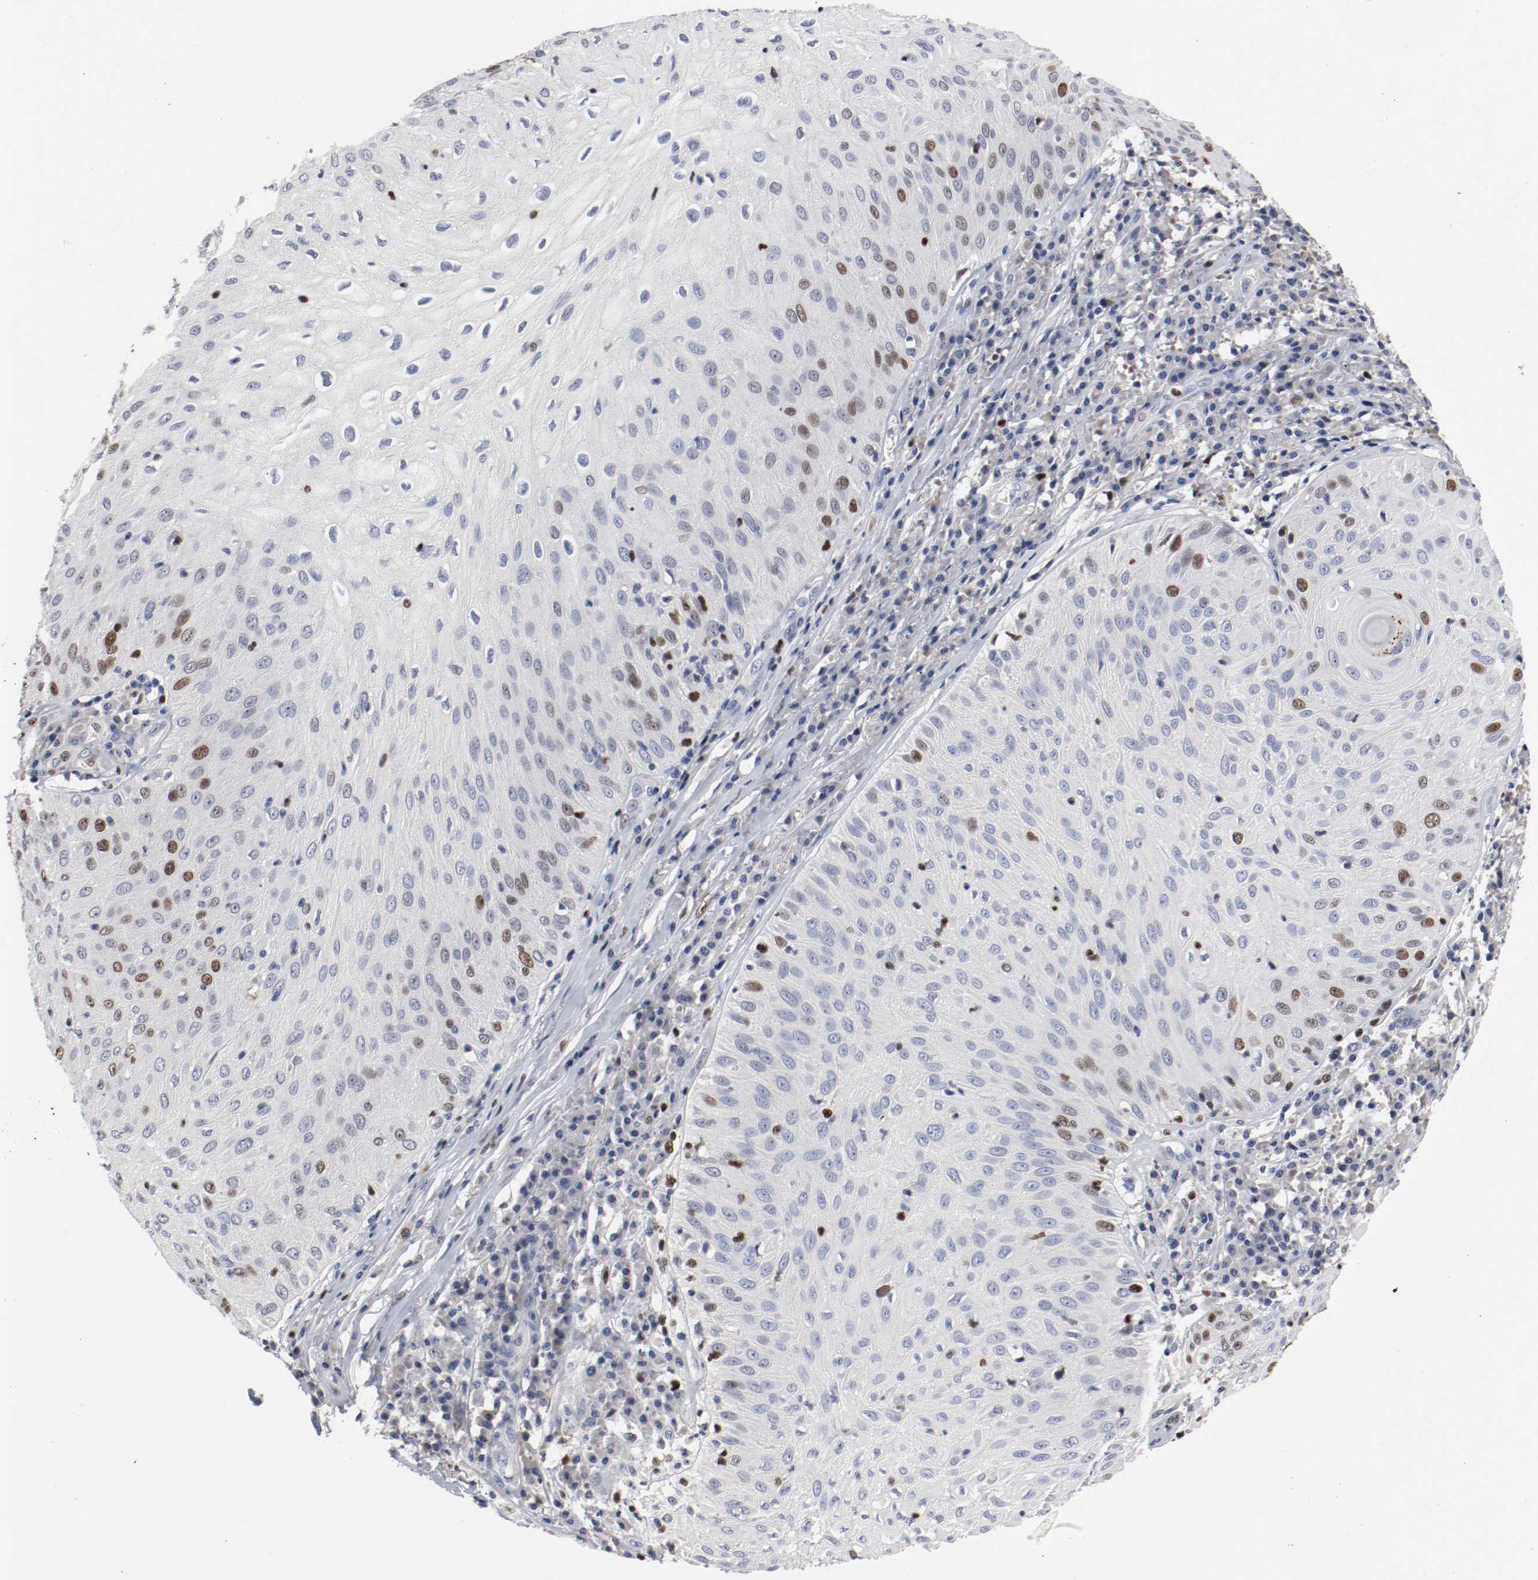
{"staining": {"intensity": "strong", "quantity": "25%-75%", "location": "nuclear"}, "tissue": "skin cancer", "cell_type": "Tumor cells", "image_type": "cancer", "snomed": [{"axis": "morphology", "description": "Squamous cell carcinoma, NOS"}, {"axis": "topography", "description": "Skin"}], "caption": "Skin squamous cell carcinoma tissue shows strong nuclear expression in approximately 25%-75% of tumor cells", "gene": "MCM6", "patient": {"sex": "male", "age": 65}}